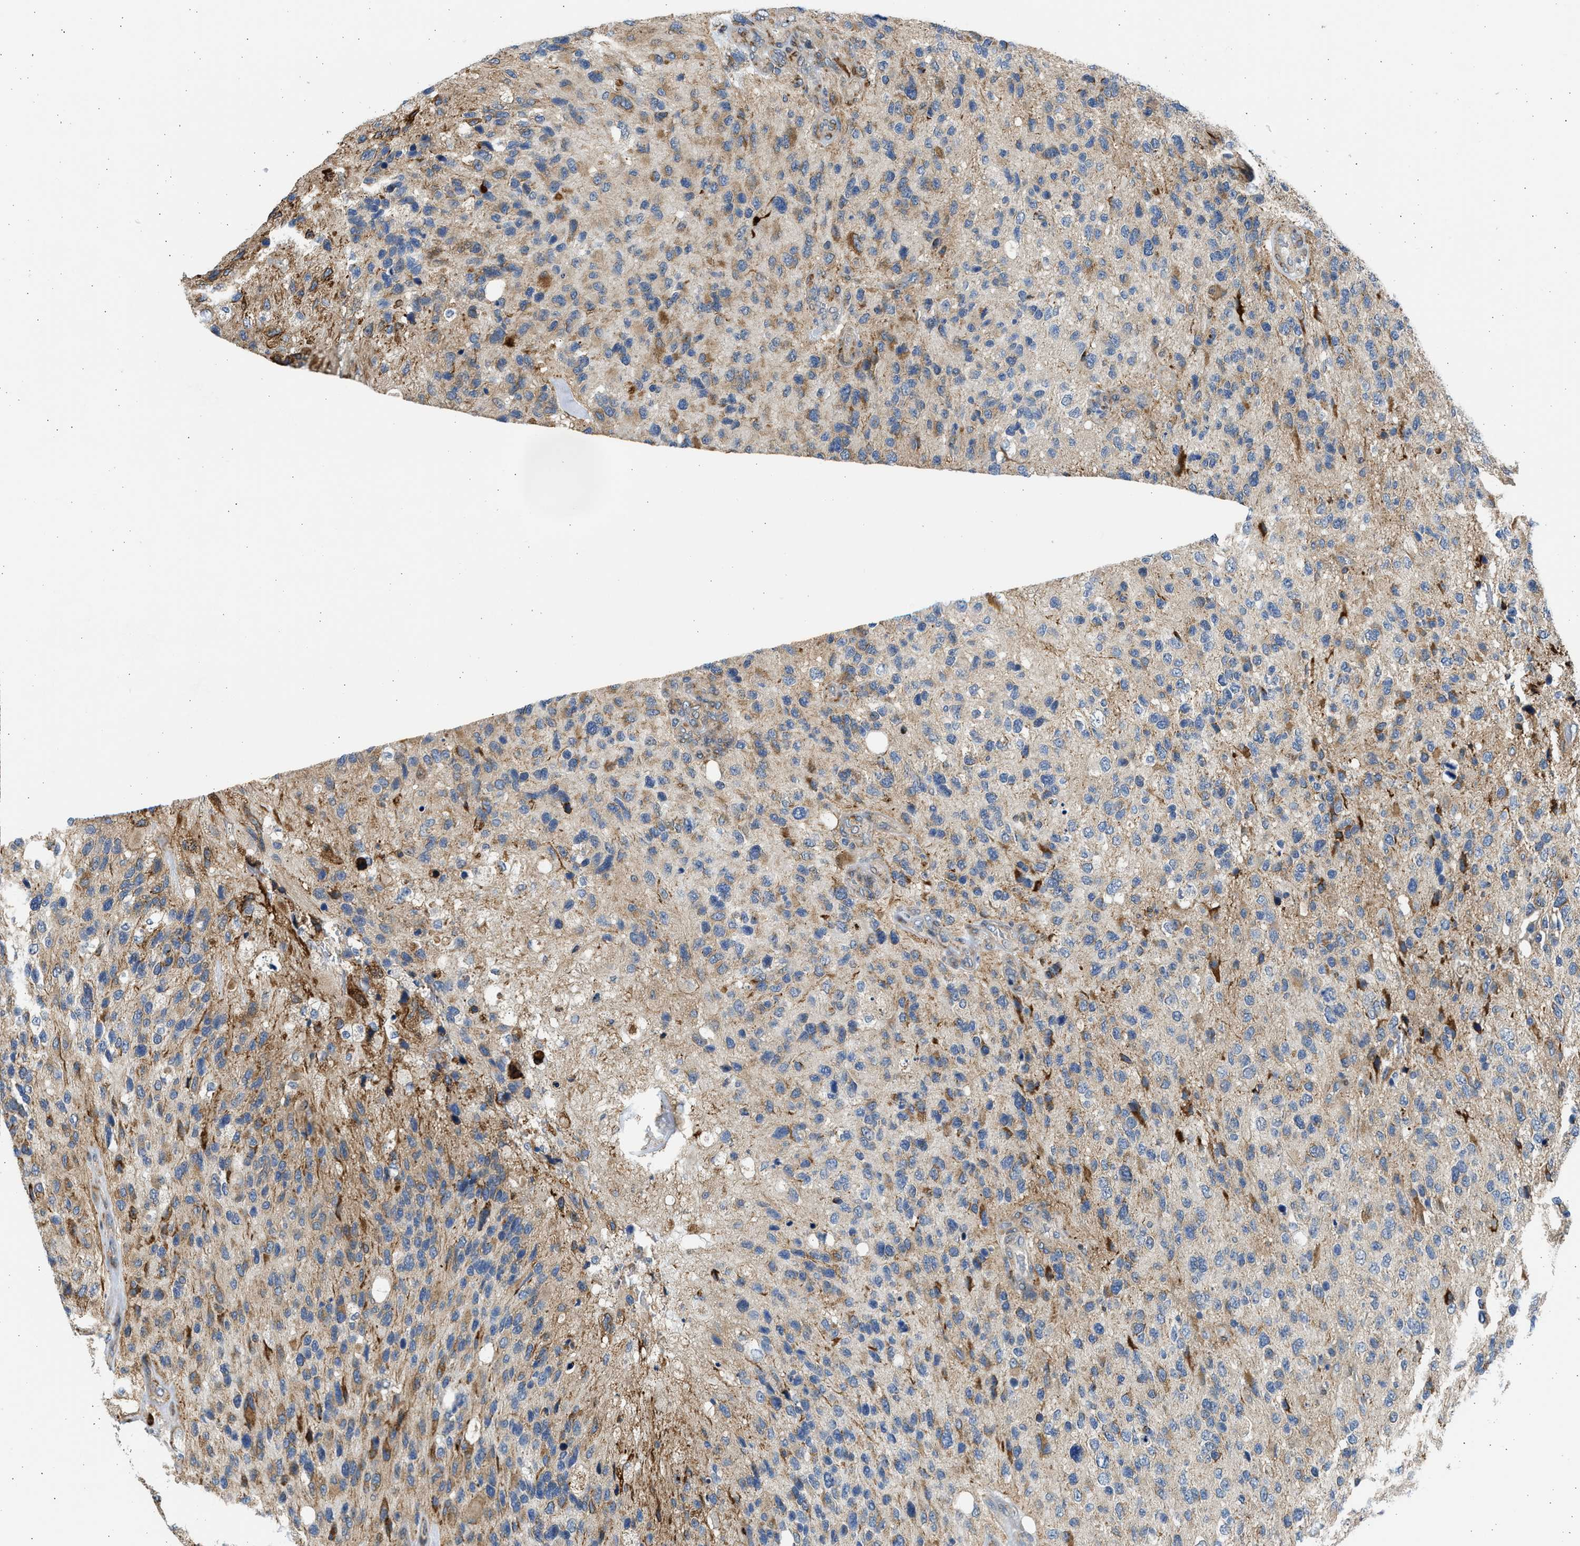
{"staining": {"intensity": "weak", "quantity": "25%-75%", "location": "cytoplasmic/membranous"}, "tissue": "glioma", "cell_type": "Tumor cells", "image_type": "cancer", "snomed": [{"axis": "morphology", "description": "Glioma, malignant, High grade"}, {"axis": "topography", "description": "Brain"}], "caption": "This is an image of IHC staining of high-grade glioma (malignant), which shows weak staining in the cytoplasmic/membranous of tumor cells.", "gene": "PLD2", "patient": {"sex": "female", "age": 58}}